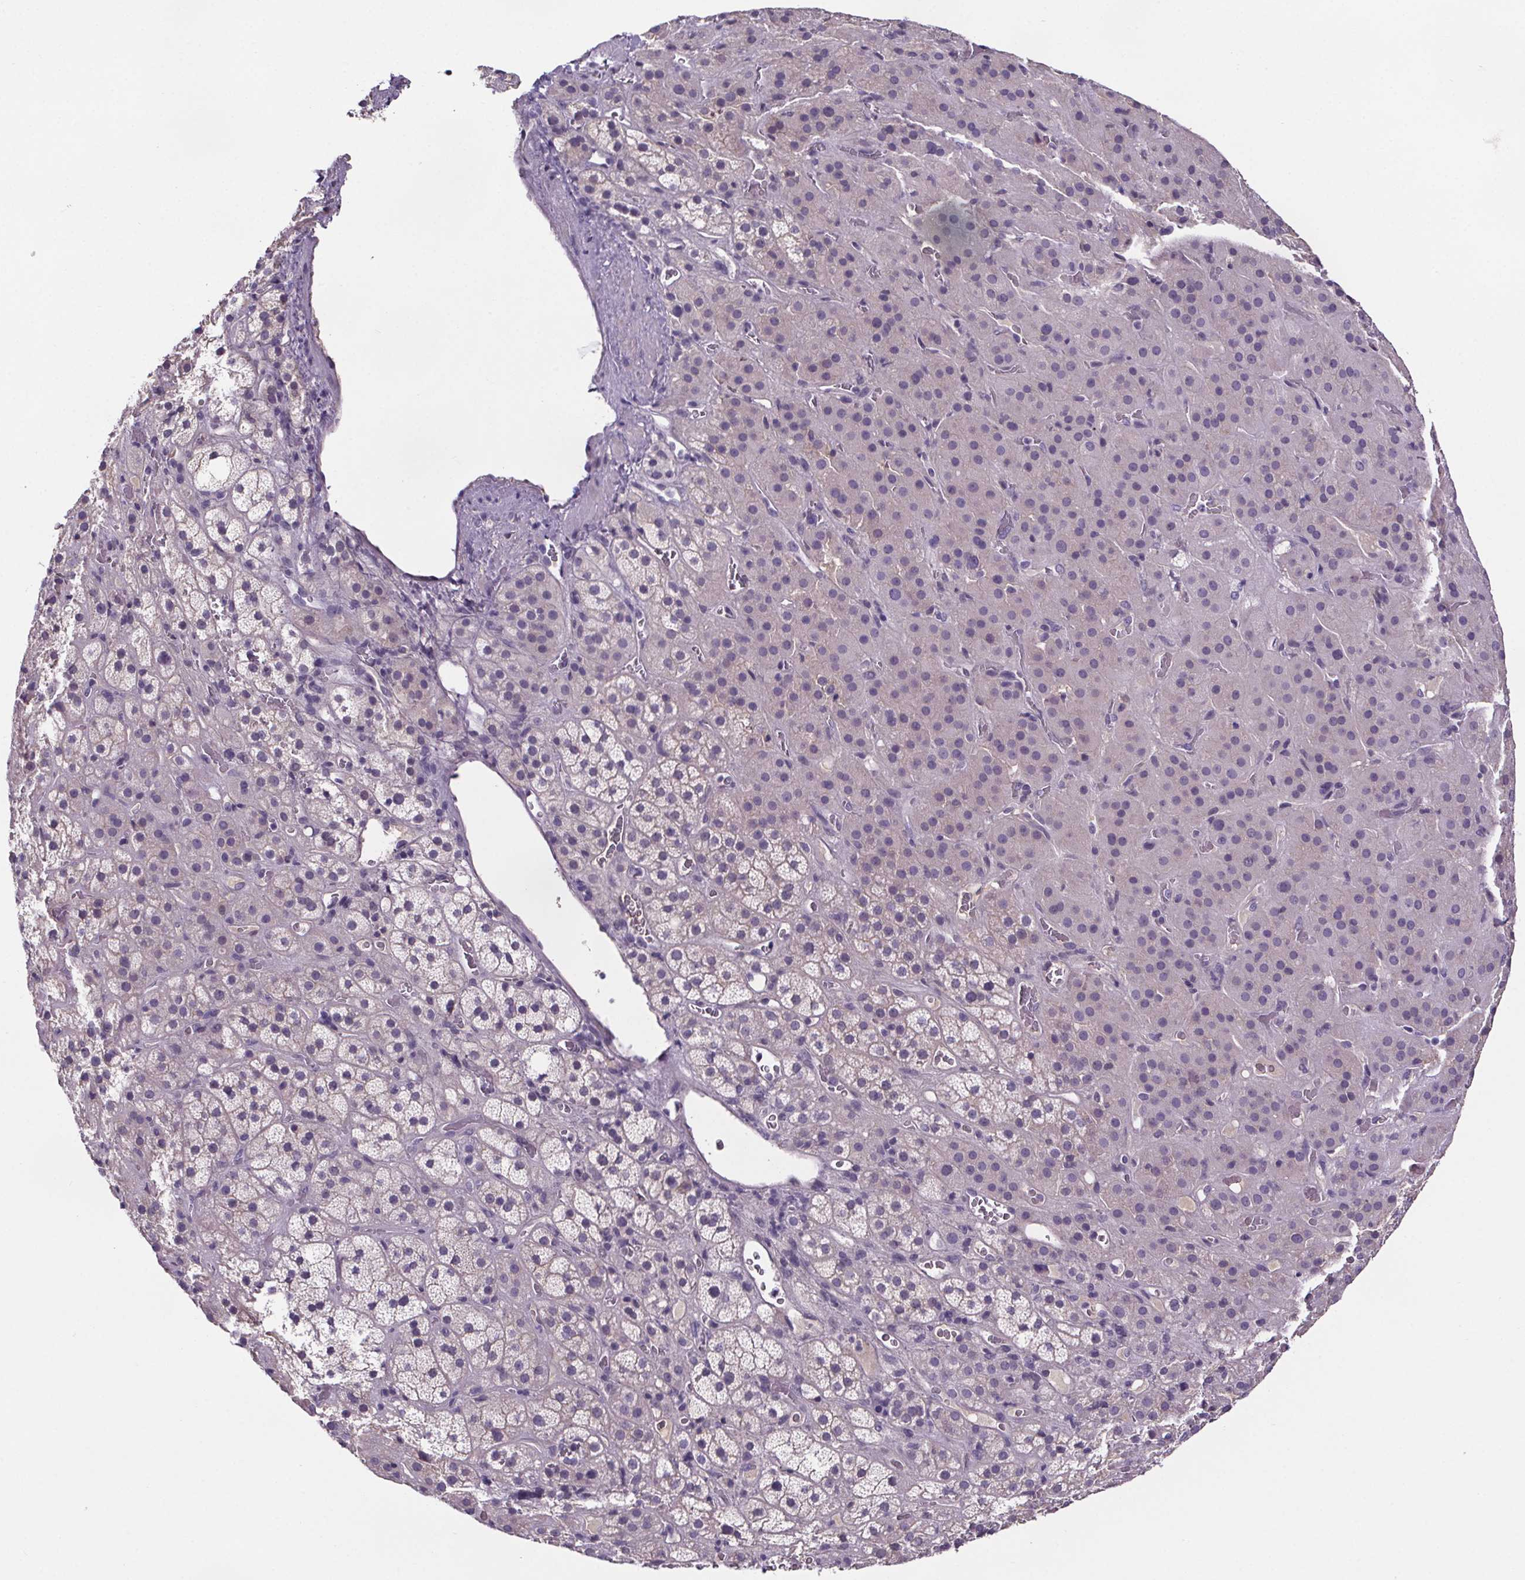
{"staining": {"intensity": "negative", "quantity": "none", "location": "none"}, "tissue": "adrenal gland", "cell_type": "Glandular cells", "image_type": "normal", "snomed": [{"axis": "morphology", "description": "Normal tissue, NOS"}, {"axis": "topography", "description": "Adrenal gland"}], "caption": "IHC of unremarkable human adrenal gland displays no staining in glandular cells. (DAB immunohistochemistry, high magnification).", "gene": "CUBN", "patient": {"sex": "male", "age": 57}}